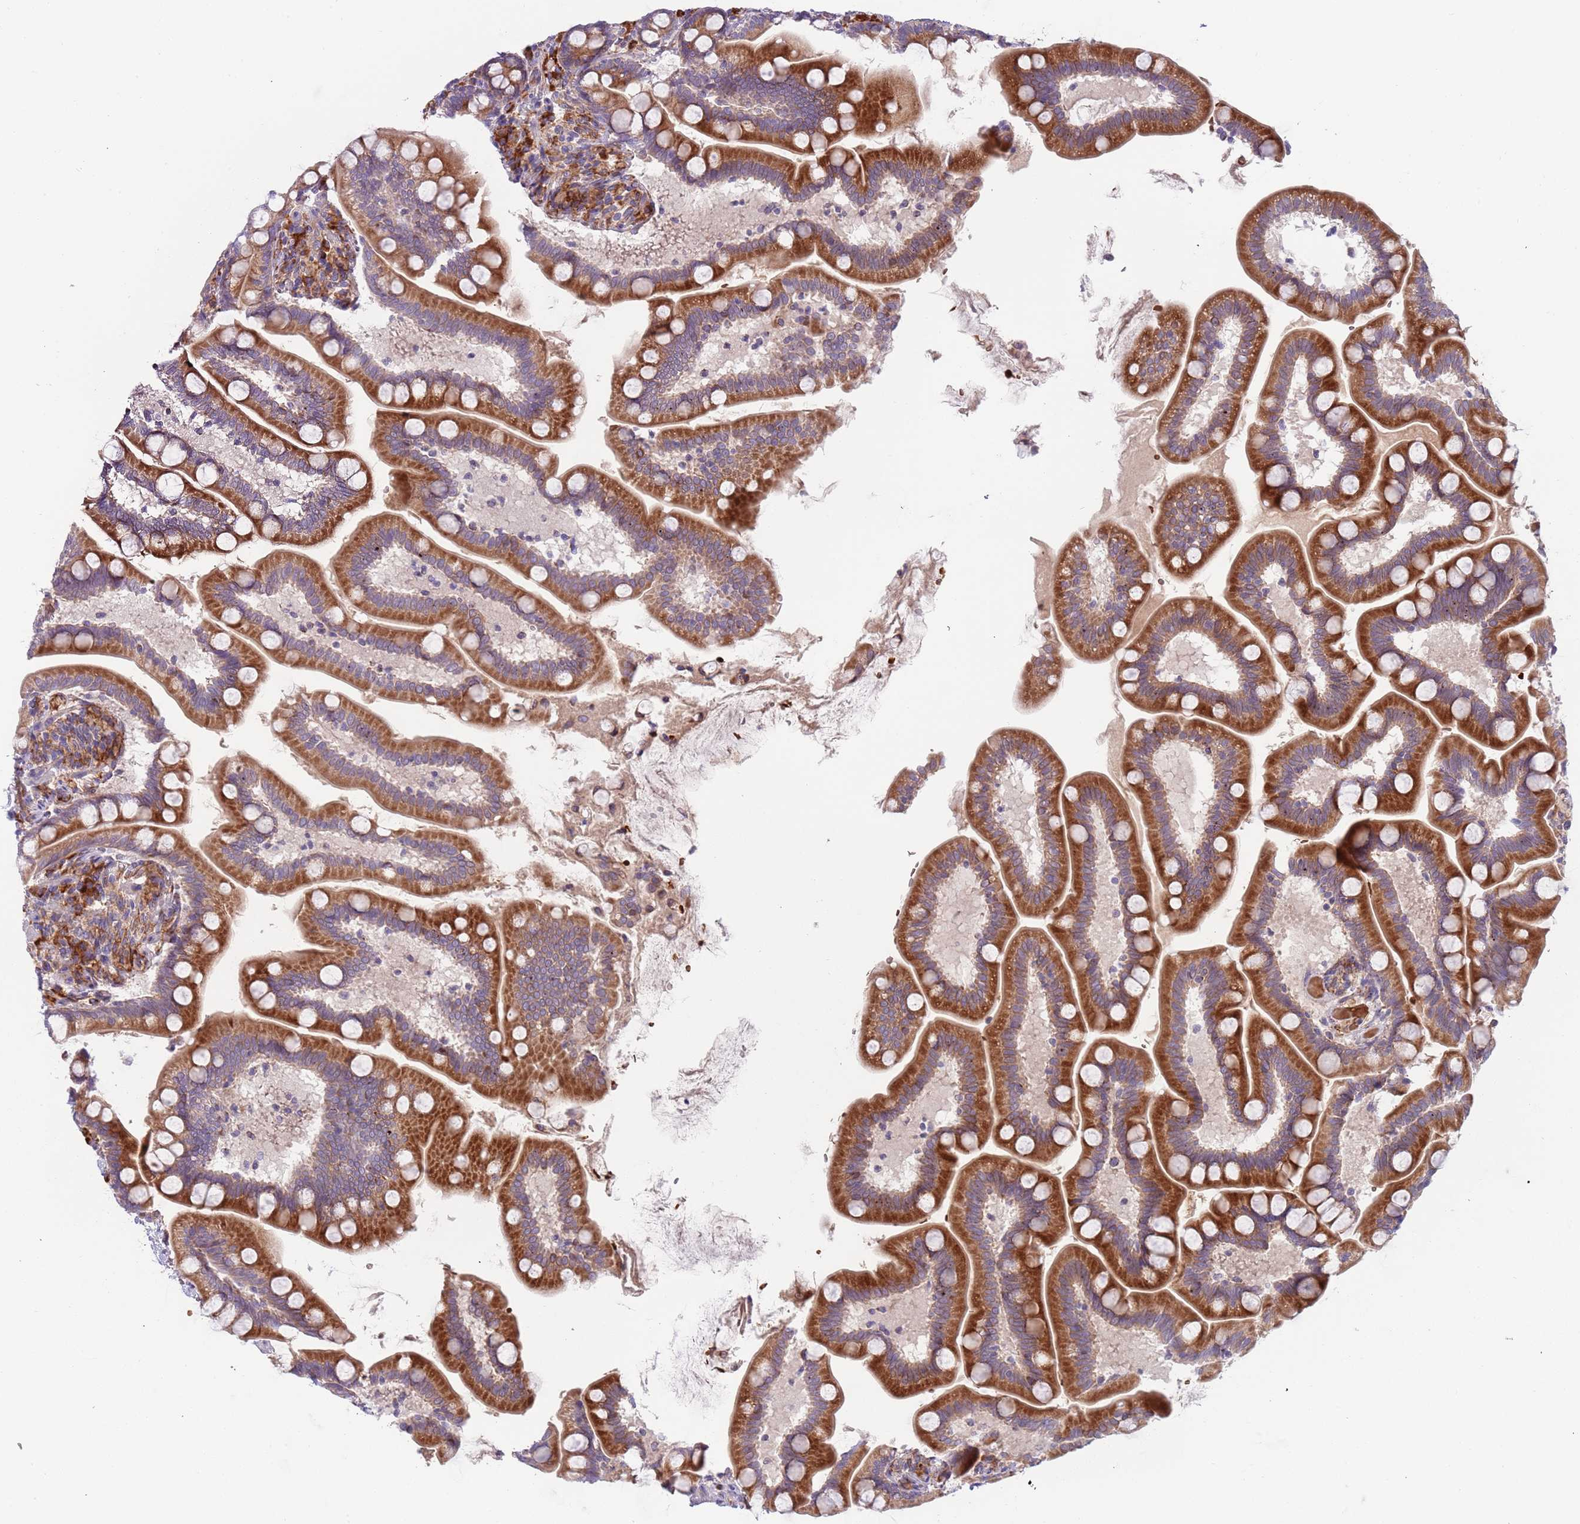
{"staining": {"intensity": "strong", "quantity": ">75%", "location": "cytoplasmic/membranous"}, "tissue": "small intestine", "cell_type": "Glandular cells", "image_type": "normal", "snomed": [{"axis": "morphology", "description": "Normal tissue, NOS"}, {"axis": "topography", "description": "Small intestine"}], "caption": "A high-resolution histopathology image shows immunohistochemistry (IHC) staining of unremarkable small intestine, which shows strong cytoplasmic/membranous positivity in about >75% of glandular cells.", "gene": "VWCE", "patient": {"sex": "female", "age": 64}}